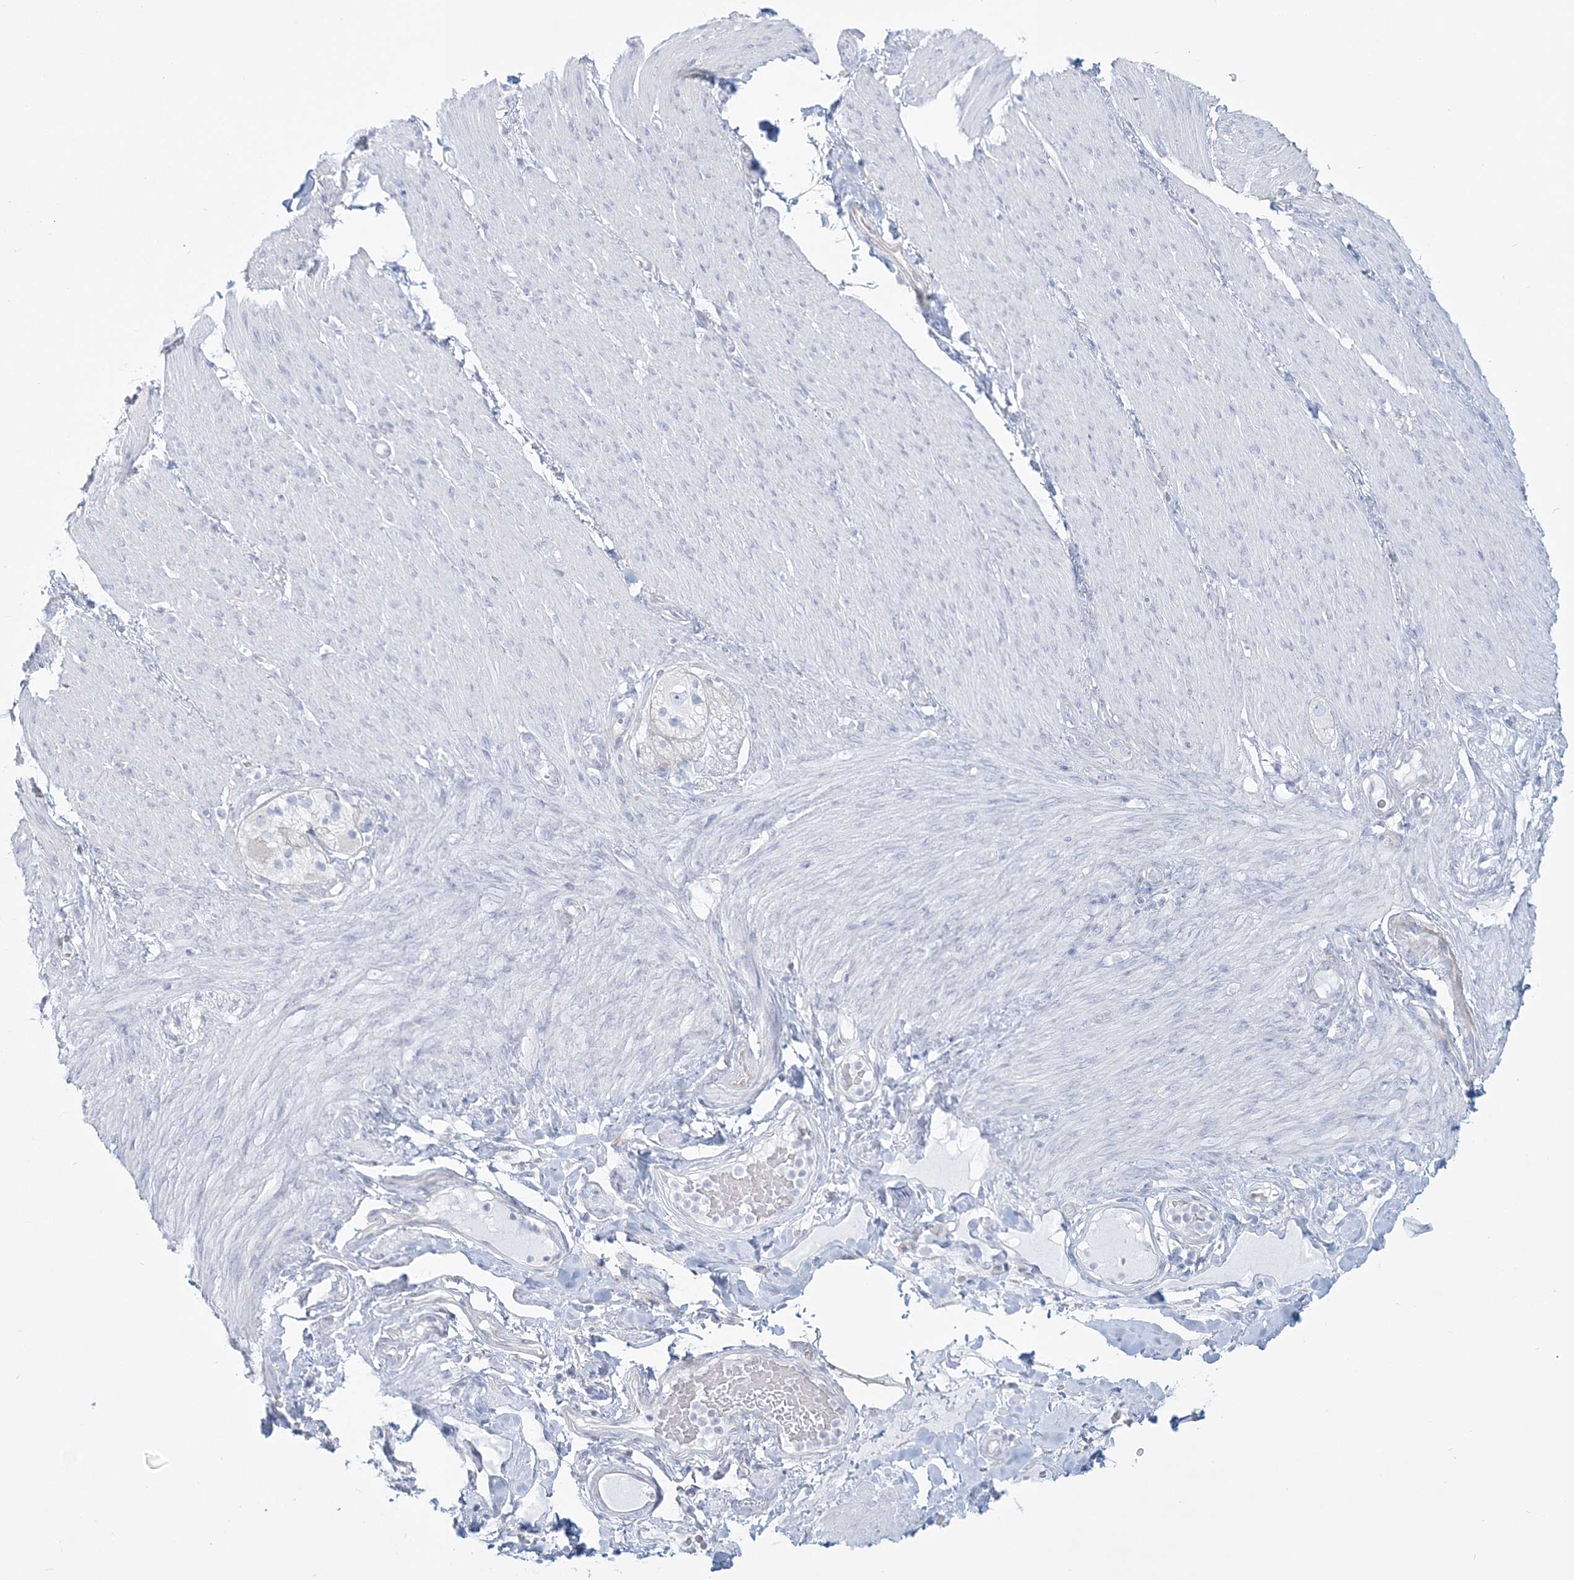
{"staining": {"intensity": "negative", "quantity": "none", "location": "none"}, "tissue": "adipose tissue", "cell_type": "Adipocytes", "image_type": "normal", "snomed": [{"axis": "morphology", "description": "Normal tissue, NOS"}, {"axis": "topography", "description": "Colon"}, {"axis": "topography", "description": "Peripheral nerve tissue"}], "caption": "High power microscopy histopathology image of an IHC photomicrograph of unremarkable adipose tissue, revealing no significant expression in adipocytes.", "gene": "ADGB", "patient": {"sex": "female", "age": 61}}